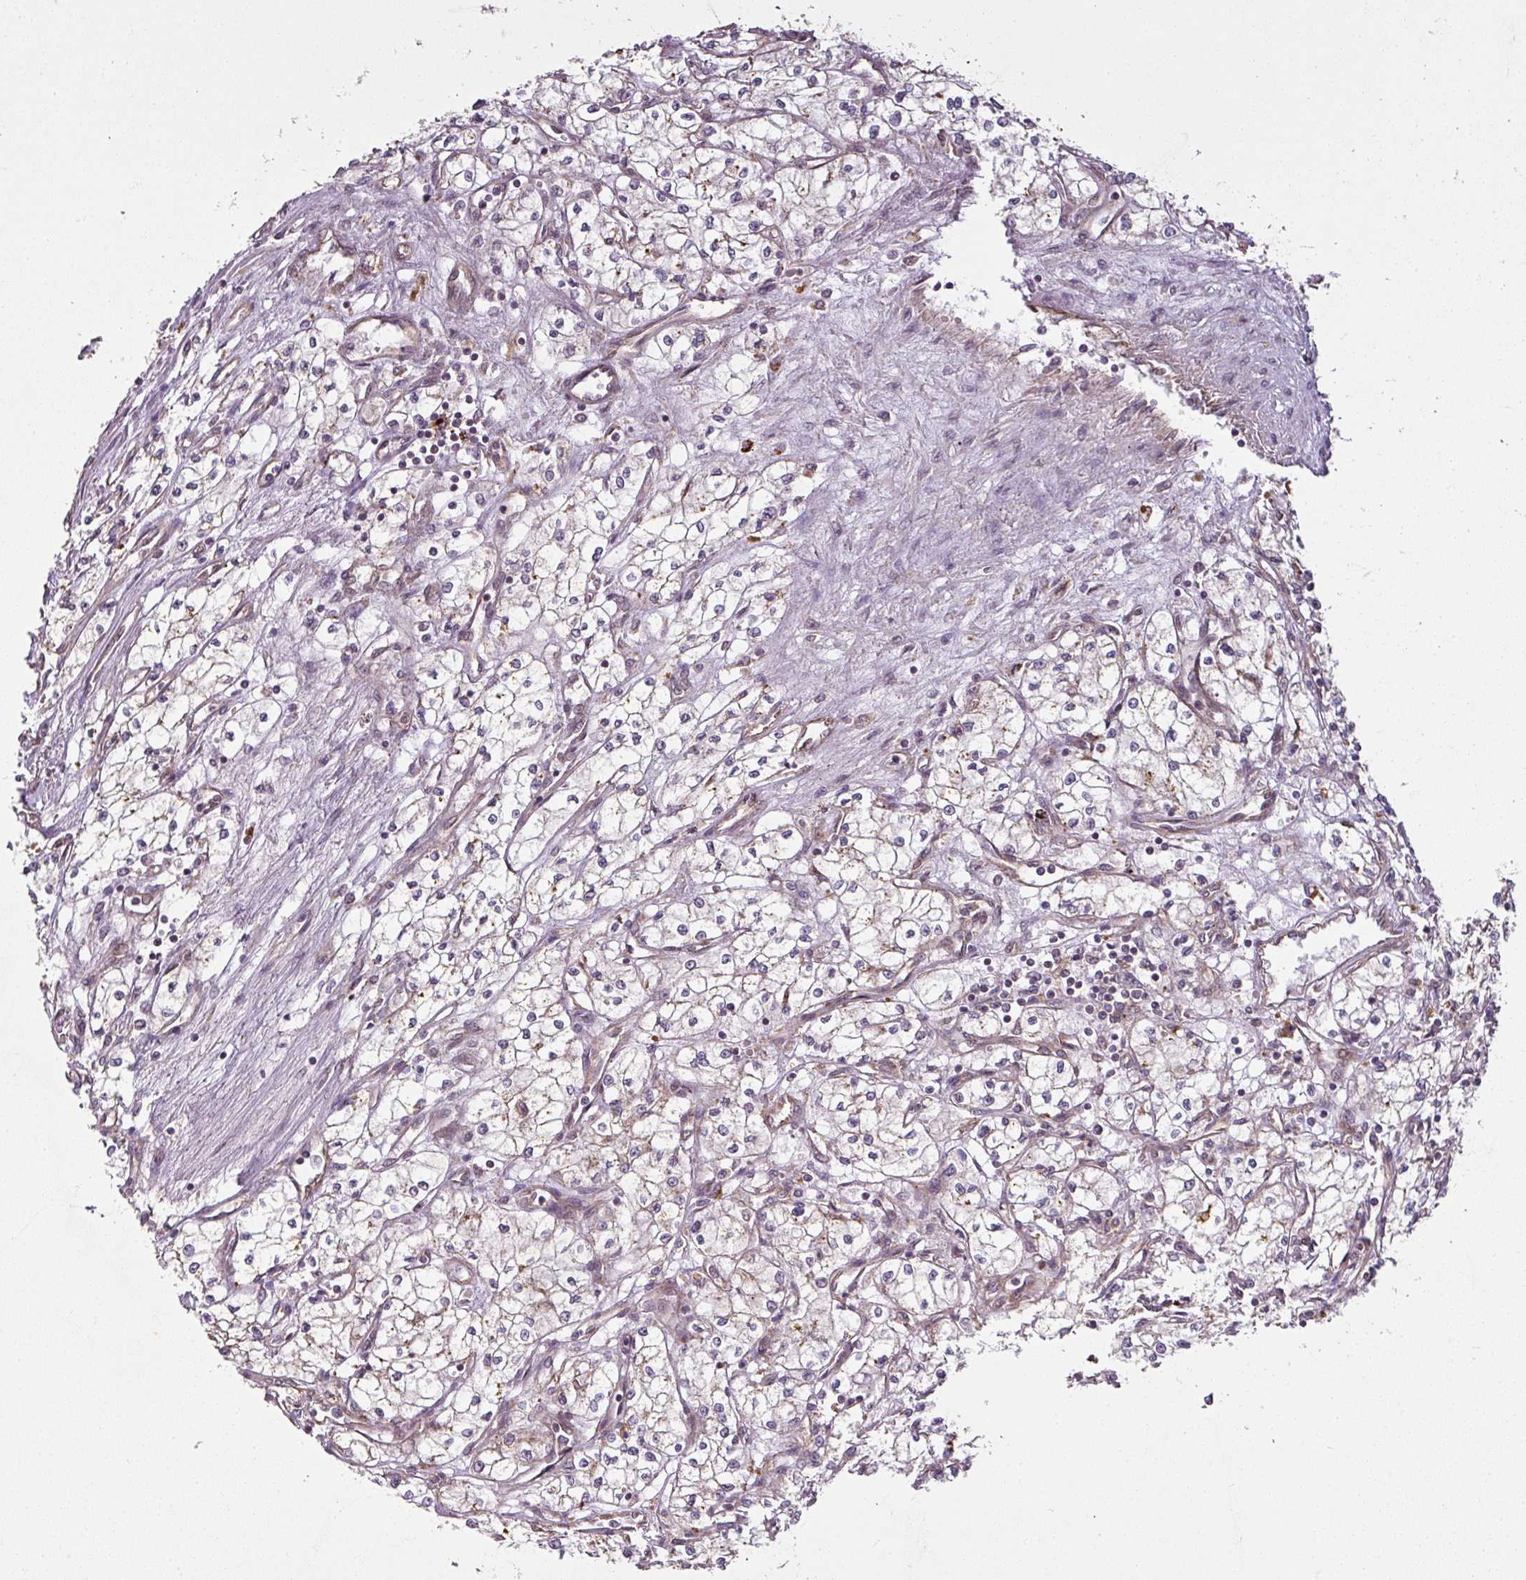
{"staining": {"intensity": "negative", "quantity": "none", "location": "none"}, "tissue": "renal cancer", "cell_type": "Tumor cells", "image_type": "cancer", "snomed": [{"axis": "morphology", "description": "Adenocarcinoma, NOS"}, {"axis": "topography", "description": "Kidney"}], "caption": "High magnification brightfield microscopy of renal cancer stained with DAB (brown) and counterstained with hematoxylin (blue): tumor cells show no significant staining.", "gene": "DIMT1", "patient": {"sex": "male", "age": 59}}